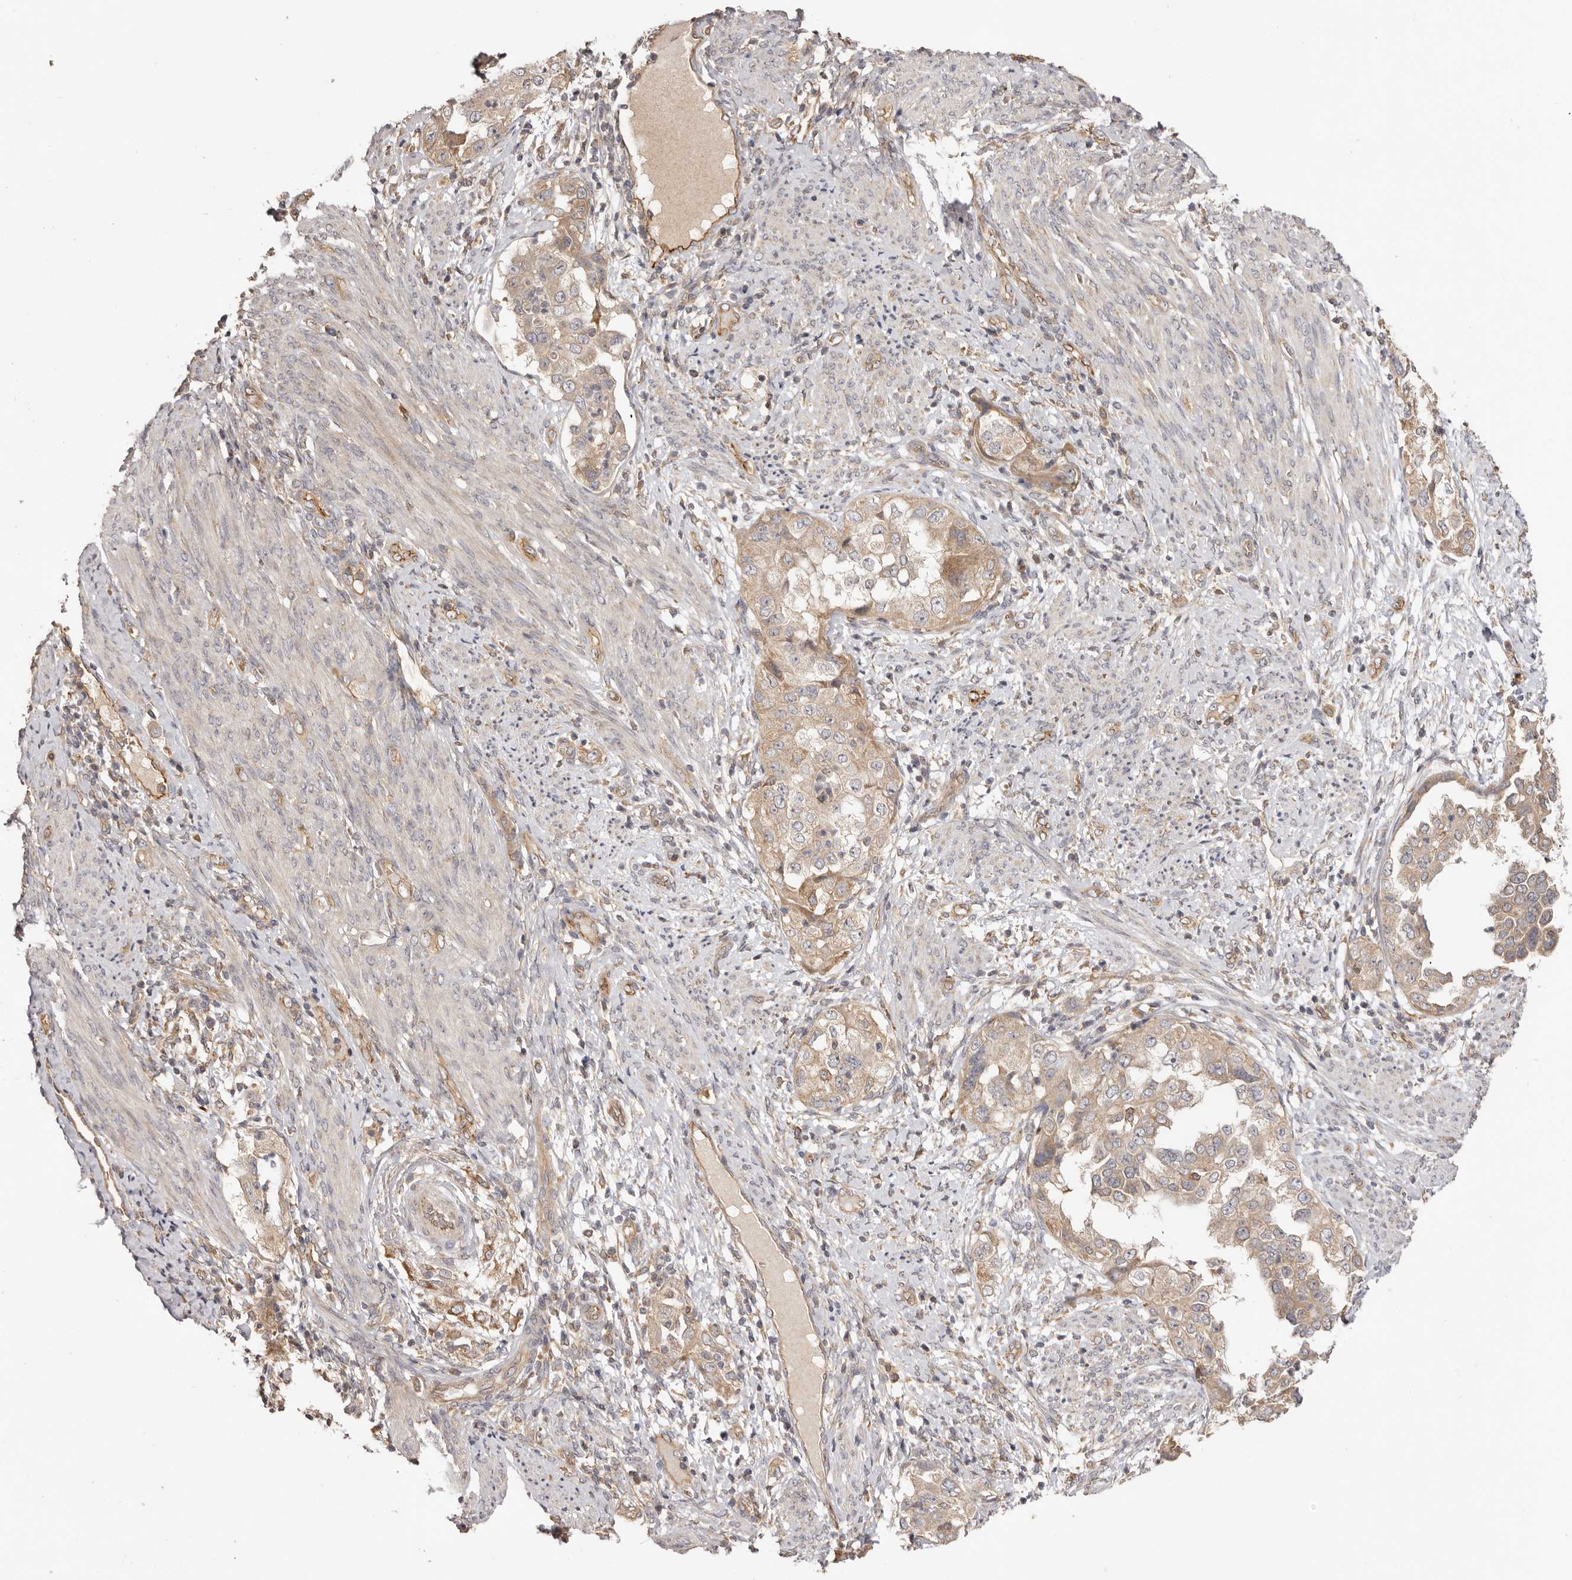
{"staining": {"intensity": "moderate", "quantity": "25%-75%", "location": "cytoplasmic/membranous"}, "tissue": "endometrial cancer", "cell_type": "Tumor cells", "image_type": "cancer", "snomed": [{"axis": "morphology", "description": "Adenocarcinoma, NOS"}, {"axis": "topography", "description": "Endometrium"}], "caption": "Protein expression analysis of human adenocarcinoma (endometrial) reveals moderate cytoplasmic/membranous positivity in about 25%-75% of tumor cells.", "gene": "UBR2", "patient": {"sex": "female", "age": 85}}